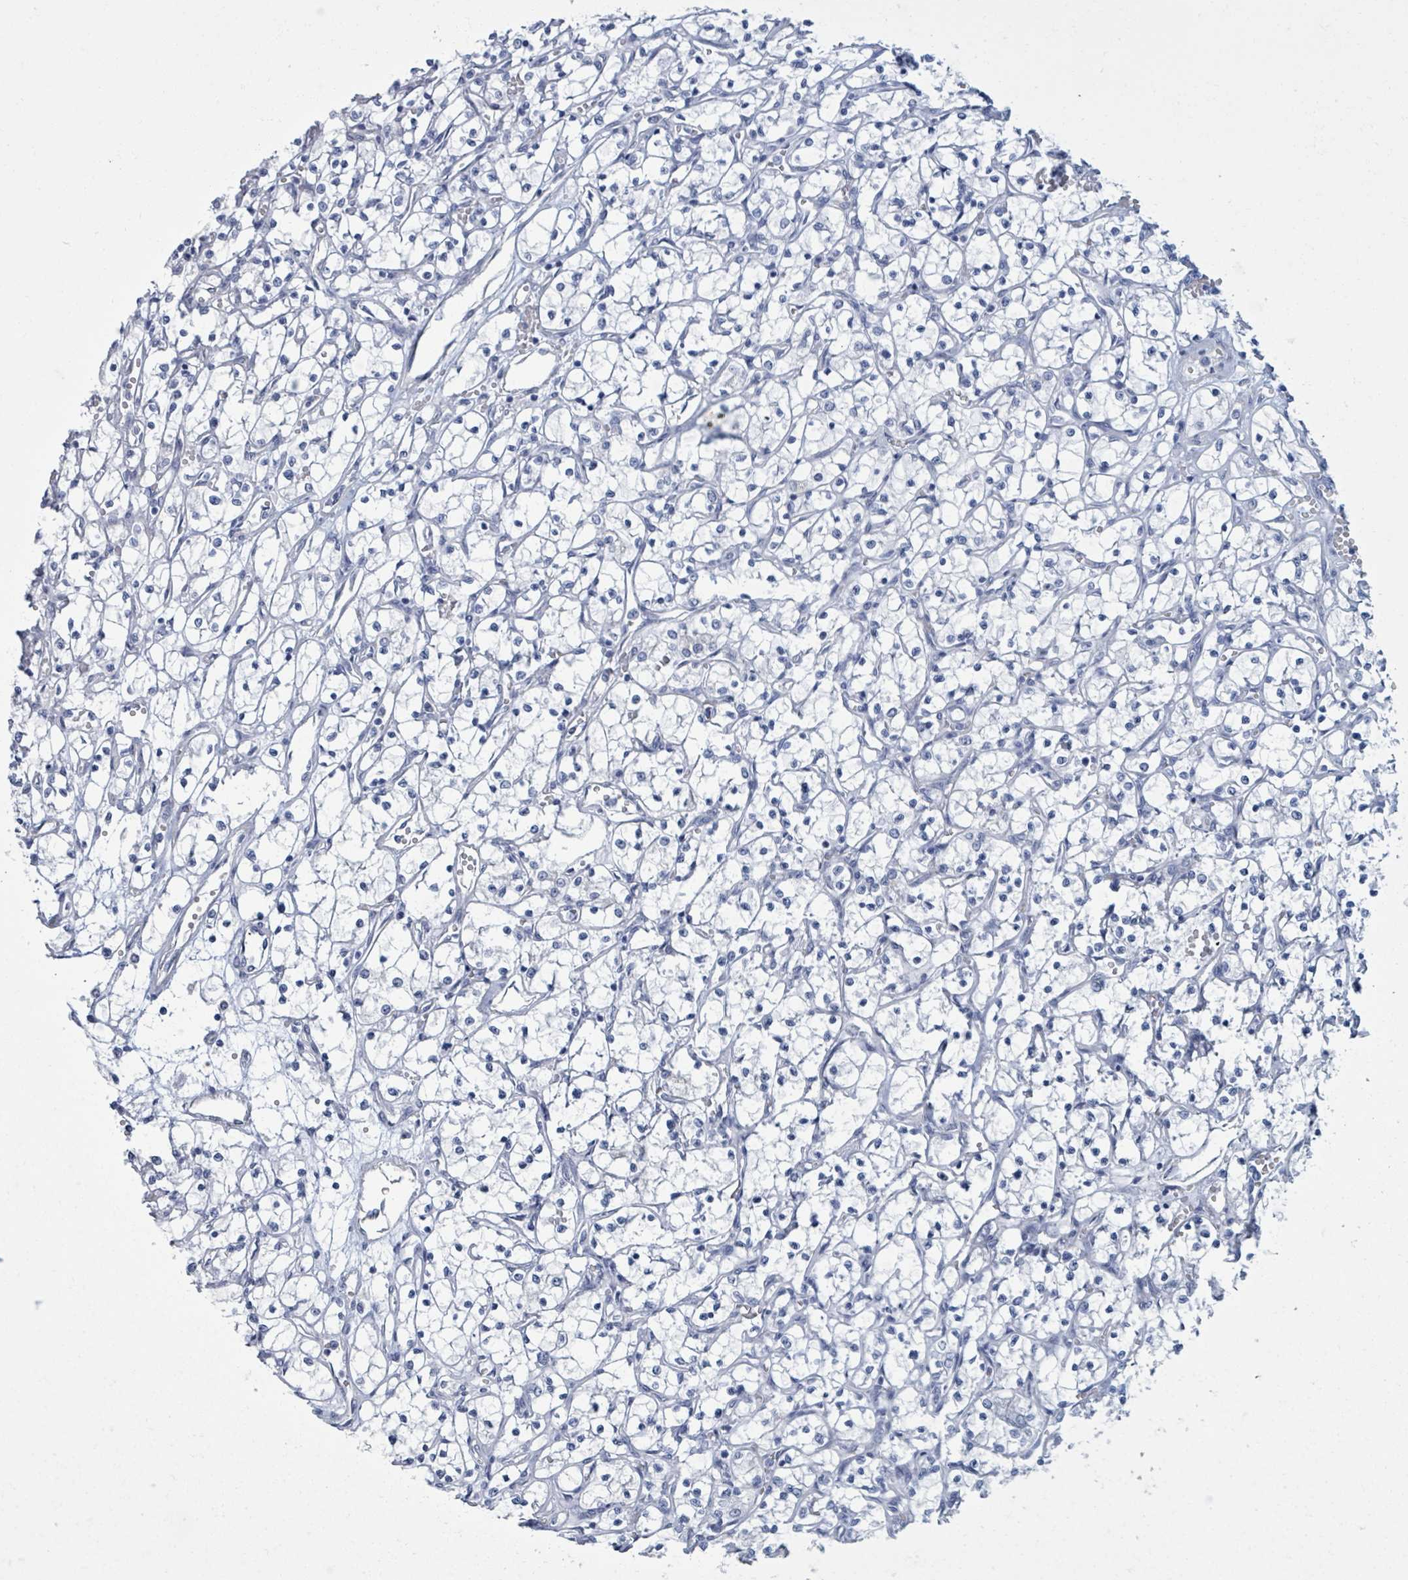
{"staining": {"intensity": "negative", "quantity": "none", "location": "none"}, "tissue": "renal cancer", "cell_type": "Tumor cells", "image_type": "cancer", "snomed": [{"axis": "morphology", "description": "Adenocarcinoma, NOS"}, {"axis": "topography", "description": "Kidney"}], "caption": "IHC micrograph of renal adenocarcinoma stained for a protein (brown), which exhibits no staining in tumor cells.", "gene": "CT45A5", "patient": {"sex": "female", "age": 69}}